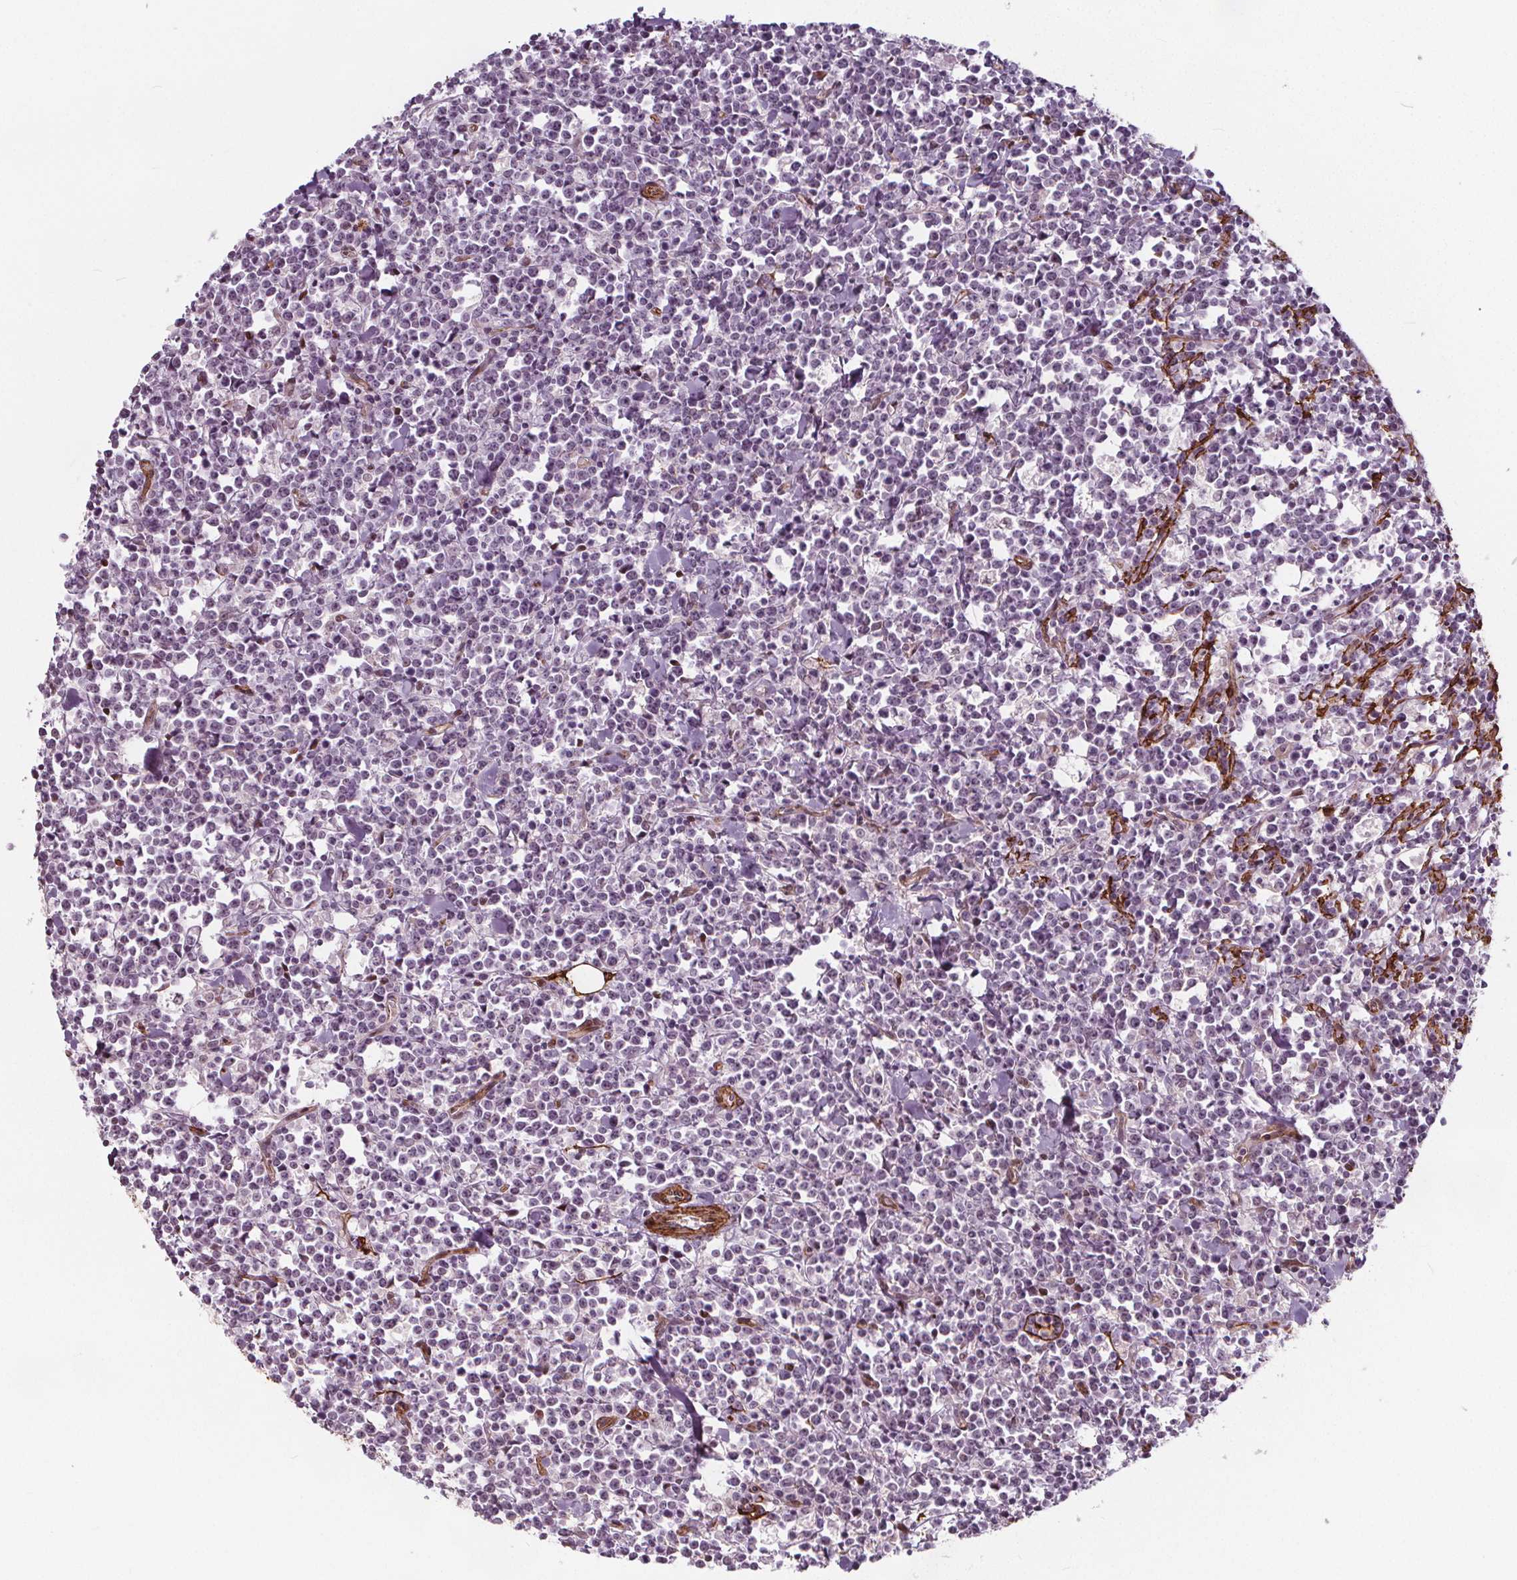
{"staining": {"intensity": "negative", "quantity": "none", "location": "none"}, "tissue": "lymphoma", "cell_type": "Tumor cells", "image_type": "cancer", "snomed": [{"axis": "morphology", "description": "Malignant lymphoma, non-Hodgkin's type, High grade"}, {"axis": "topography", "description": "Small intestine"}], "caption": "This is an immunohistochemistry (IHC) photomicrograph of human lymphoma. There is no positivity in tumor cells.", "gene": "HAS1", "patient": {"sex": "female", "age": 56}}